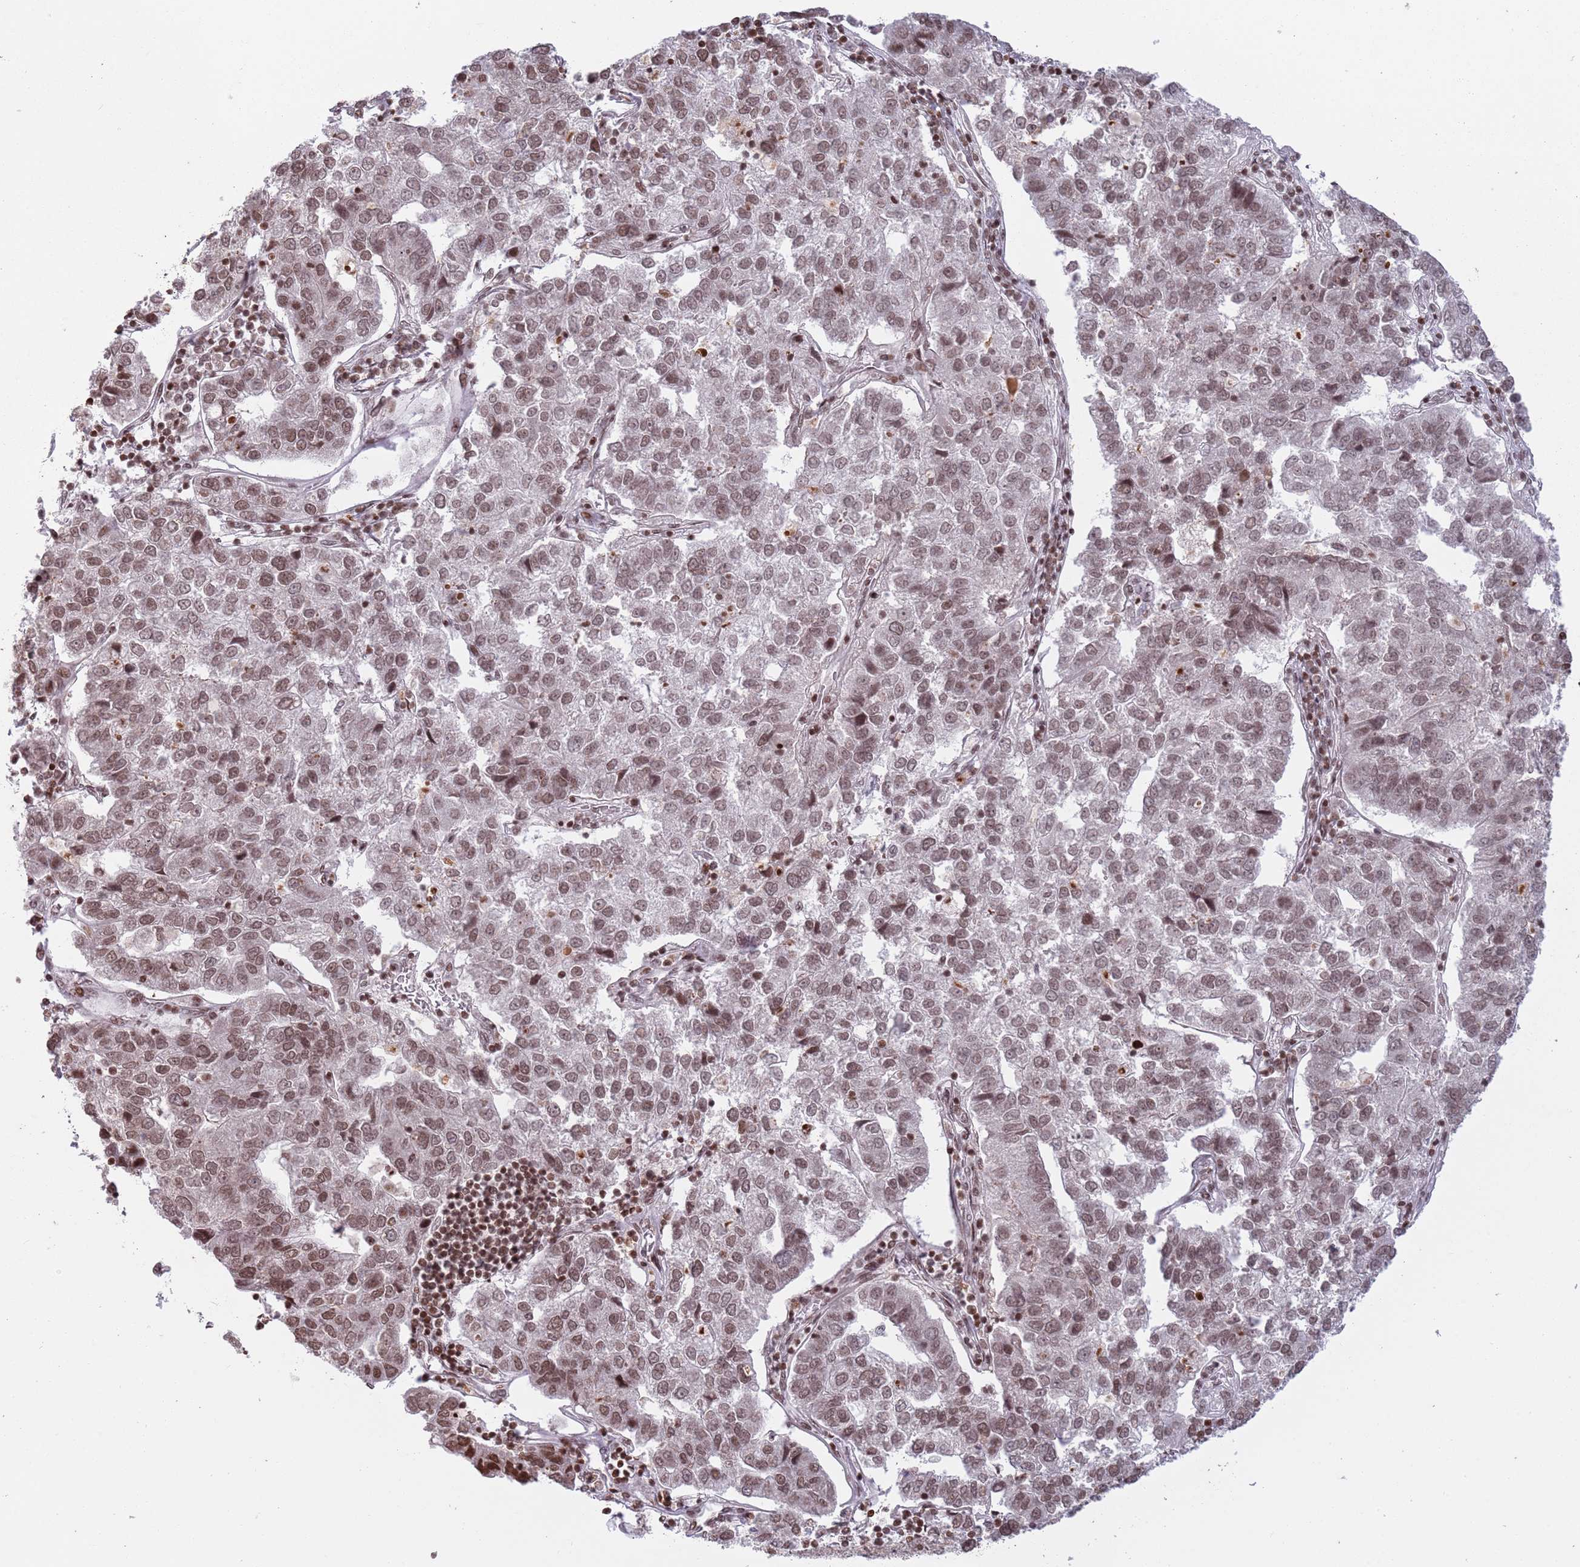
{"staining": {"intensity": "moderate", "quantity": ">75%", "location": "nuclear"}, "tissue": "pancreatic cancer", "cell_type": "Tumor cells", "image_type": "cancer", "snomed": [{"axis": "morphology", "description": "Adenocarcinoma, NOS"}, {"axis": "topography", "description": "Pancreas"}], "caption": "DAB immunohistochemical staining of human pancreatic adenocarcinoma displays moderate nuclear protein positivity in approximately >75% of tumor cells. The staining was performed using DAB, with brown indicating positive protein expression. Nuclei are stained blue with hematoxylin.", "gene": "SH3RF3", "patient": {"sex": "female", "age": 61}}